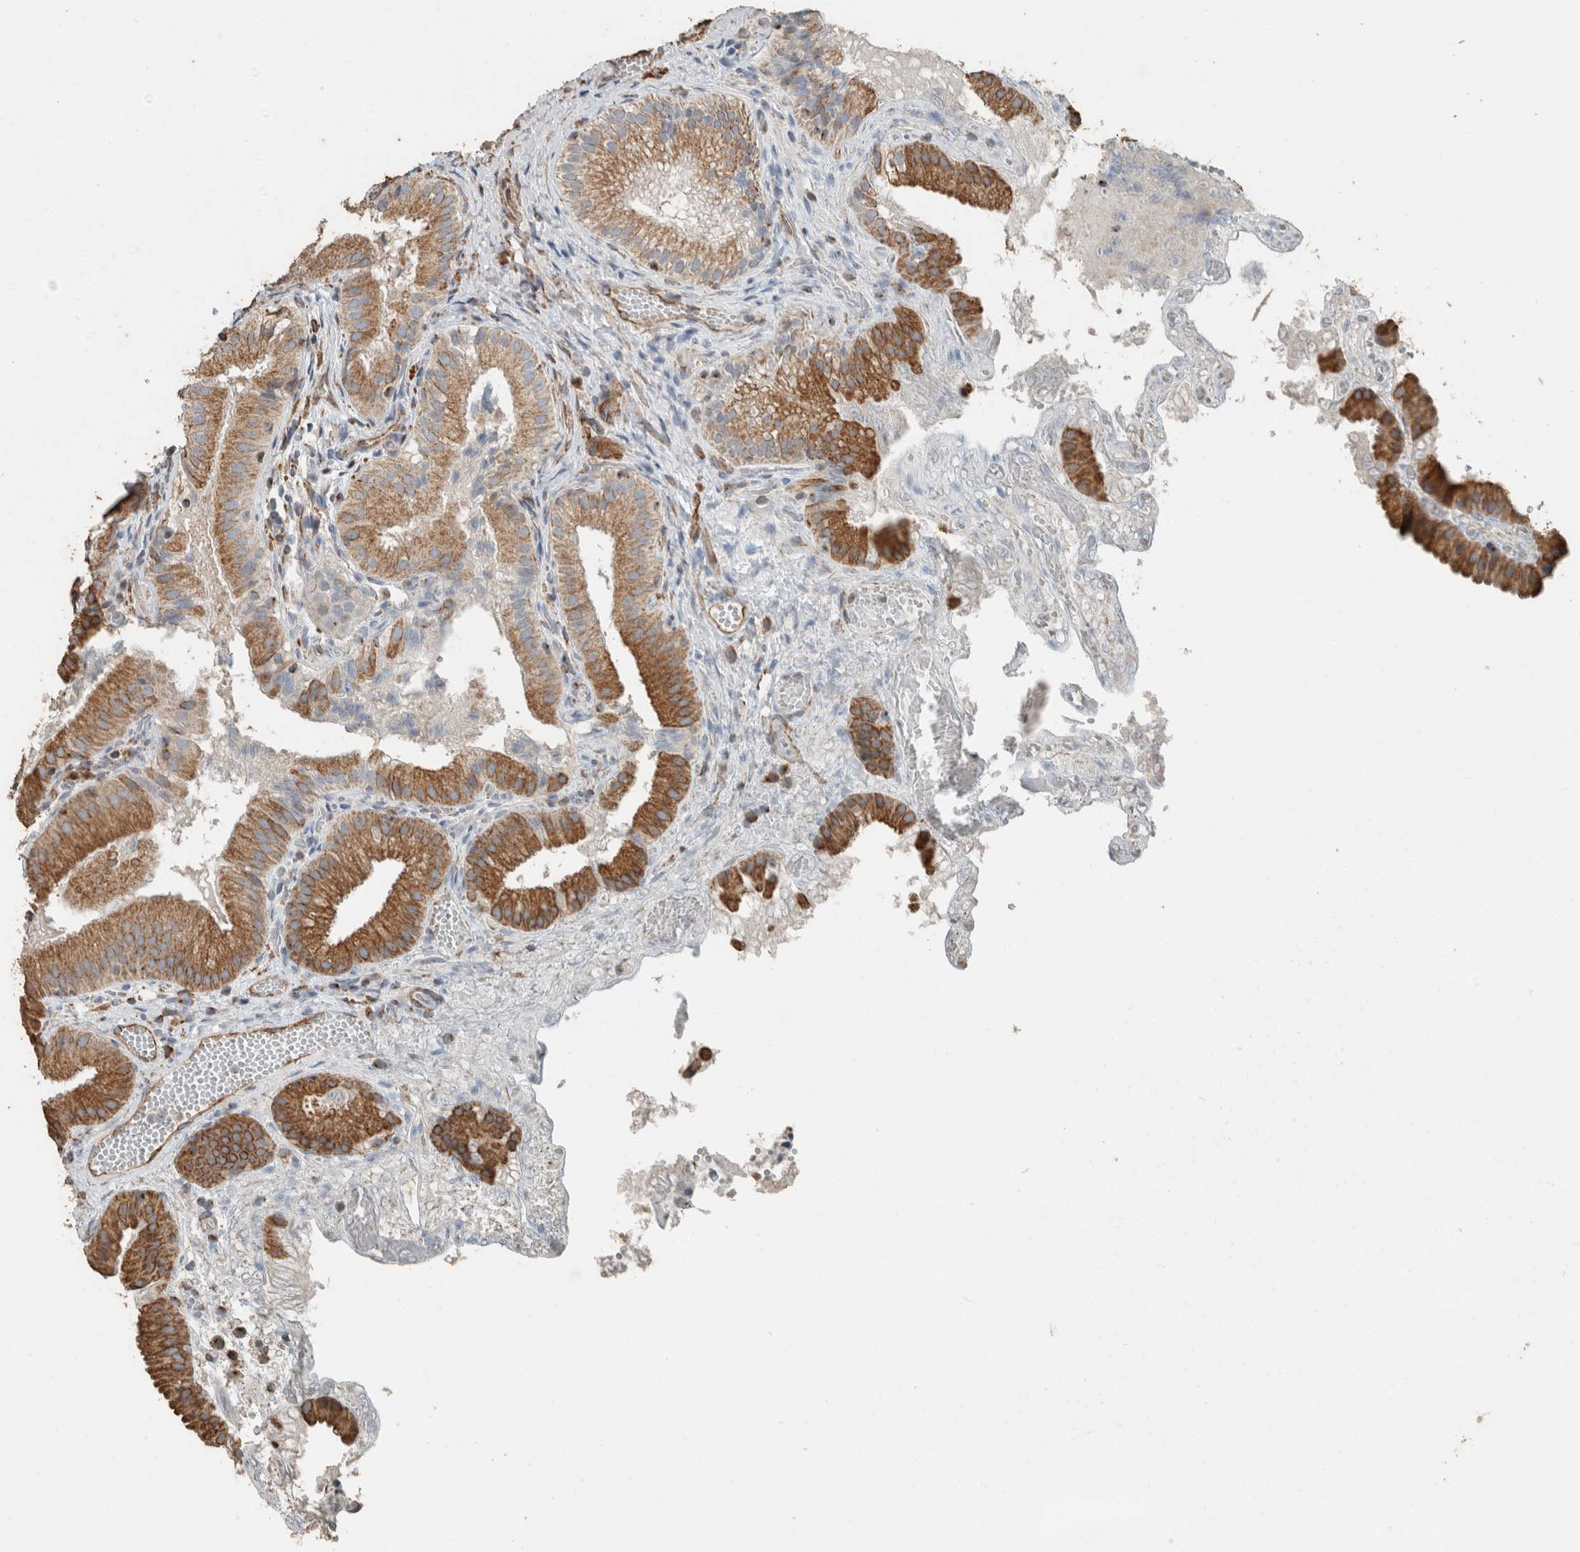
{"staining": {"intensity": "moderate", "quantity": ">75%", "location": "cytoplasmic/membranous"}, "tissue": "gallbladder", "cell_type": "Glandular cells", "image_type": "normal", "snomed": [{"axis": "morphology", "description": "Normal tissue, NOS"}, {"axis": "topography", "description": "Gallbladder"}], "caption": "Immunohistochemistry of benign gallbladder shows medium levels of moderate cytoplasmic/membranous staining in approximately >75% of glandular cells.", "gene": "ACVR2B", "patient": {"sex": "female", "age": 30}}